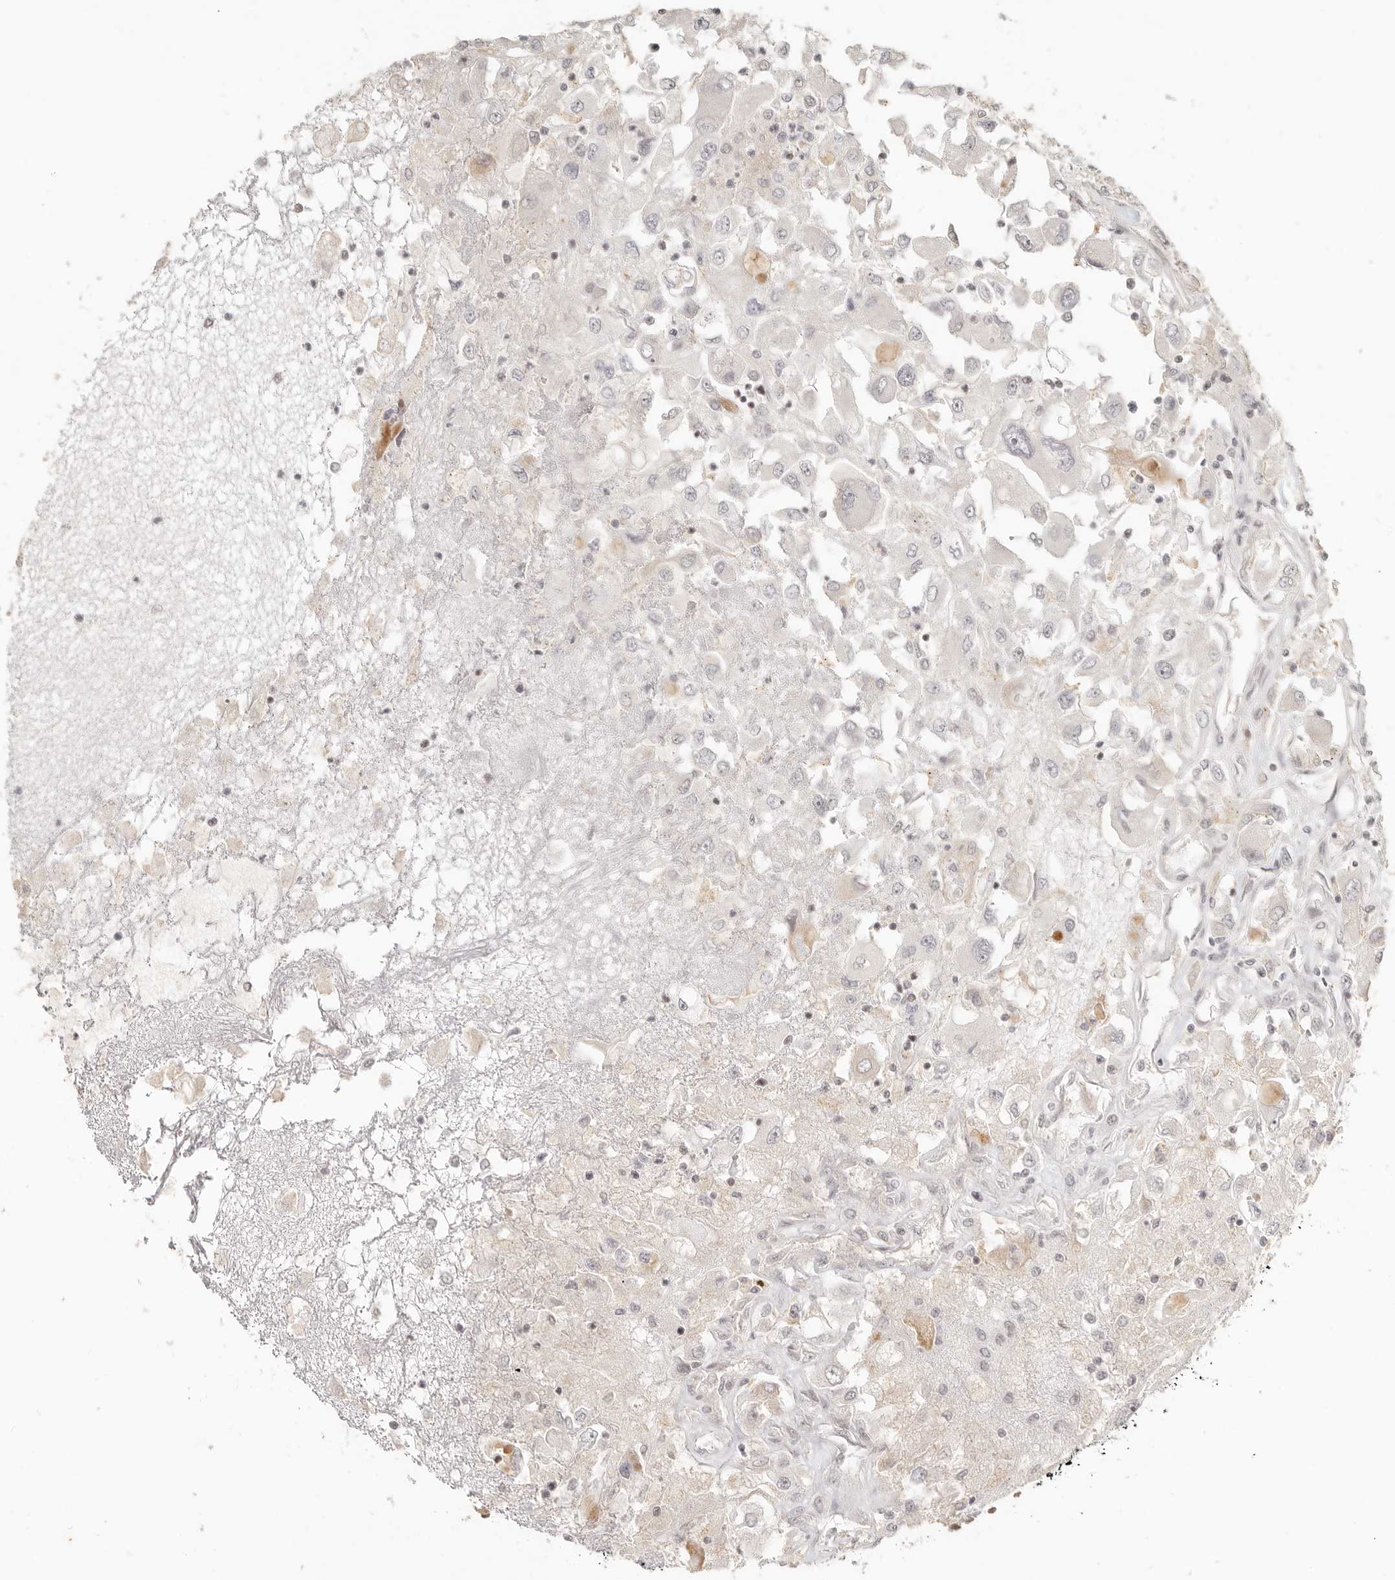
{"staining": {"intensity": "negative", "quantity": "none", "location": "none"}, "tissue": "renal cancer", "cell_type": "Tumor cells", "image_type": "cancer", "snomed": [{"axis": "morphology", "description": "Adenocarcinoma, NOS"}, {"axis": "topography", "description": "Kidney"}], "caption": "Tumor cells are negative for brown protein staining in renal cancer (adenocarcinoma).", "gene": "GABPA", "patient": {"sex": "female", "age": 52}}